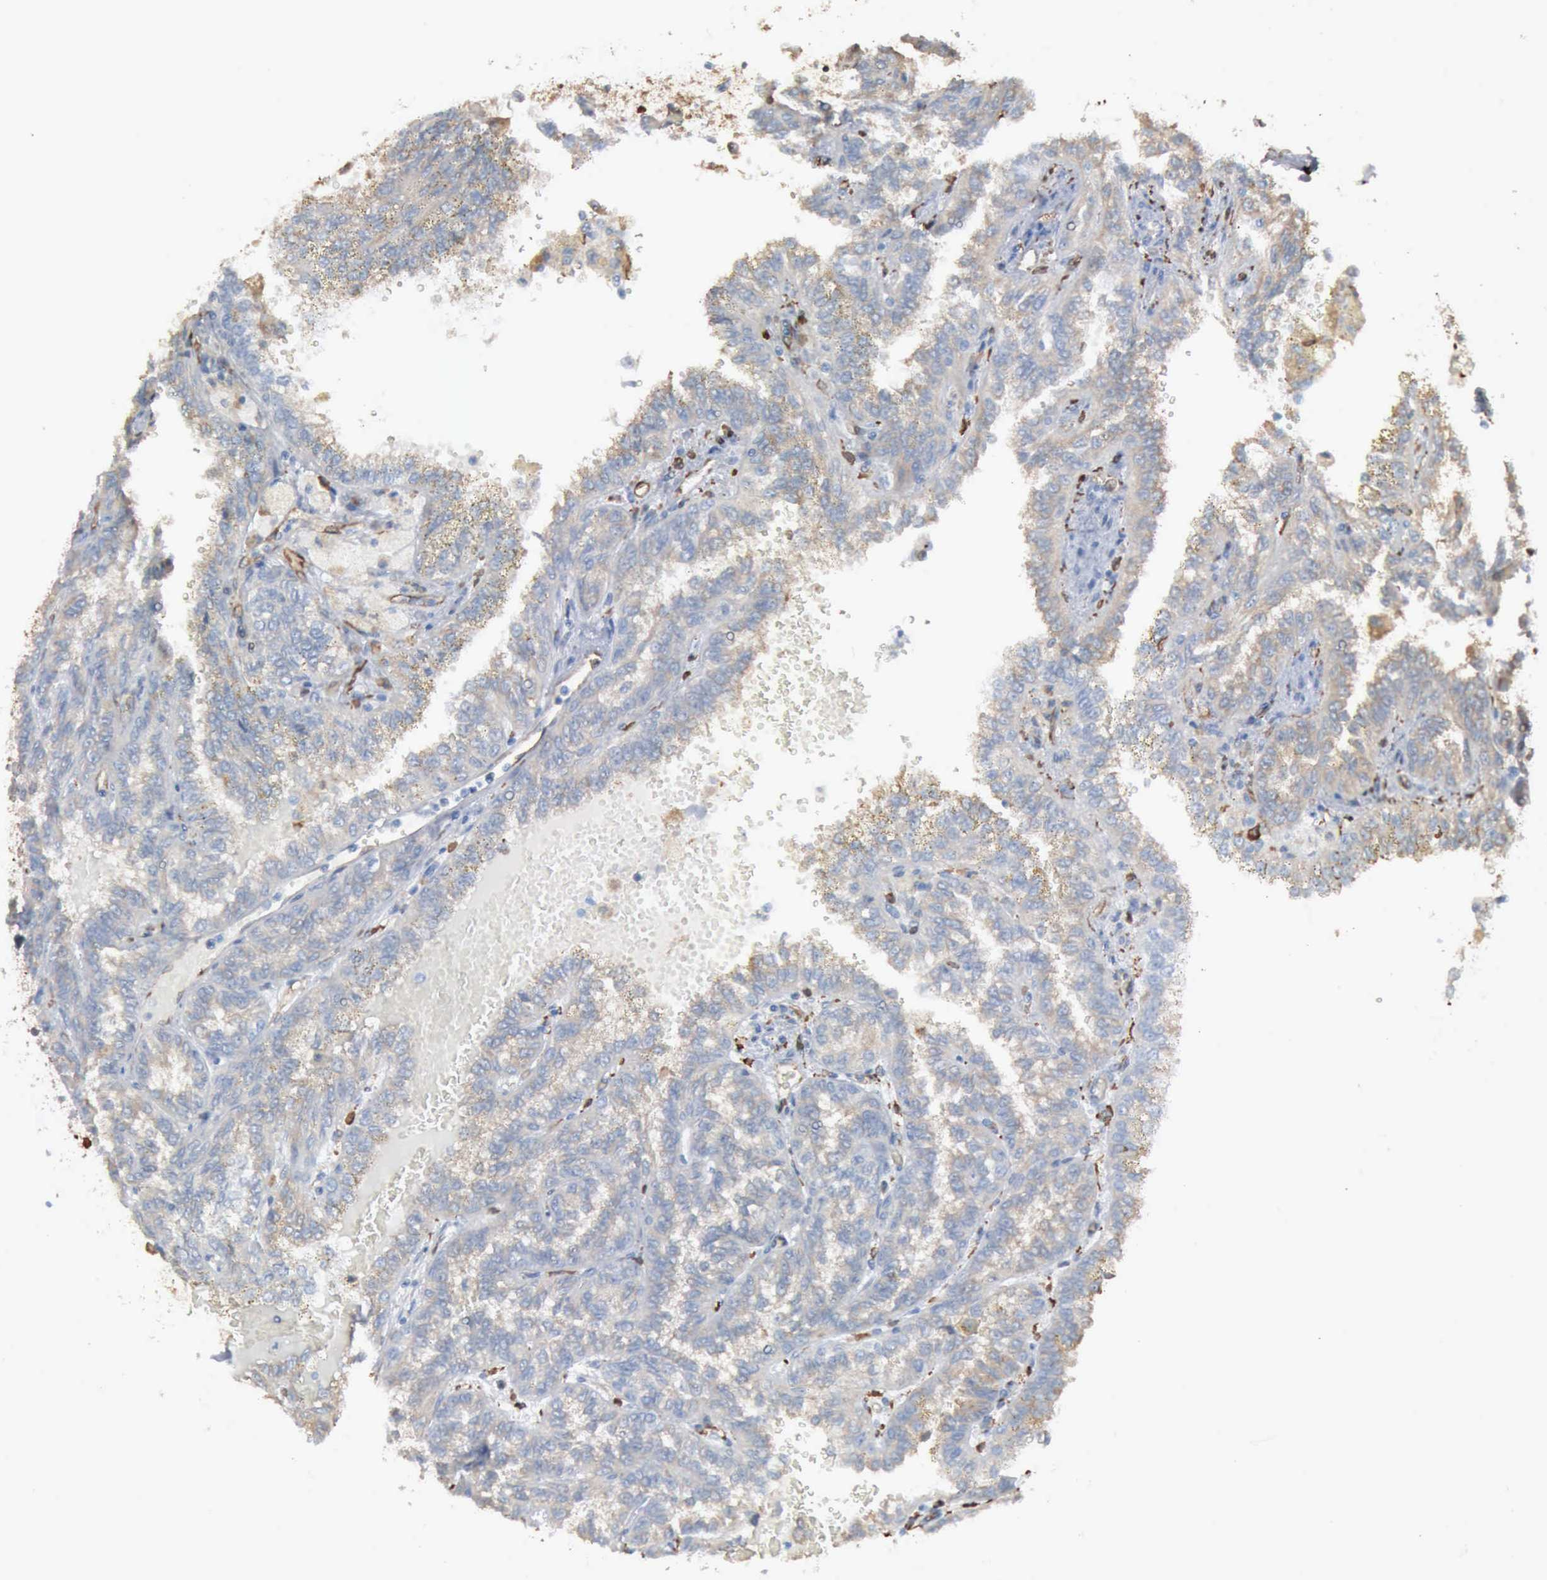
{"staining": {"intensity": "weak", "quantity": "25%-75%", "location": "cytoplasmic/membranous"}, "tissue": "renal cancer", "cell_type": "Tumor cells", "image_type": "cancer", "snomed": [{"axis": "morphology", "description": "Inflammation, NOS"}, {"axis": "morphology", "description": "Adenocarcinoma, NOS"}, {"axis": "topography", "description": "Kidney"}], "caption": "Renal cancer stained with a protein marker reveals weak staining in tumor cells.", "gene": "FSCN1", "patient": {"sex": "male", "age": 68}}